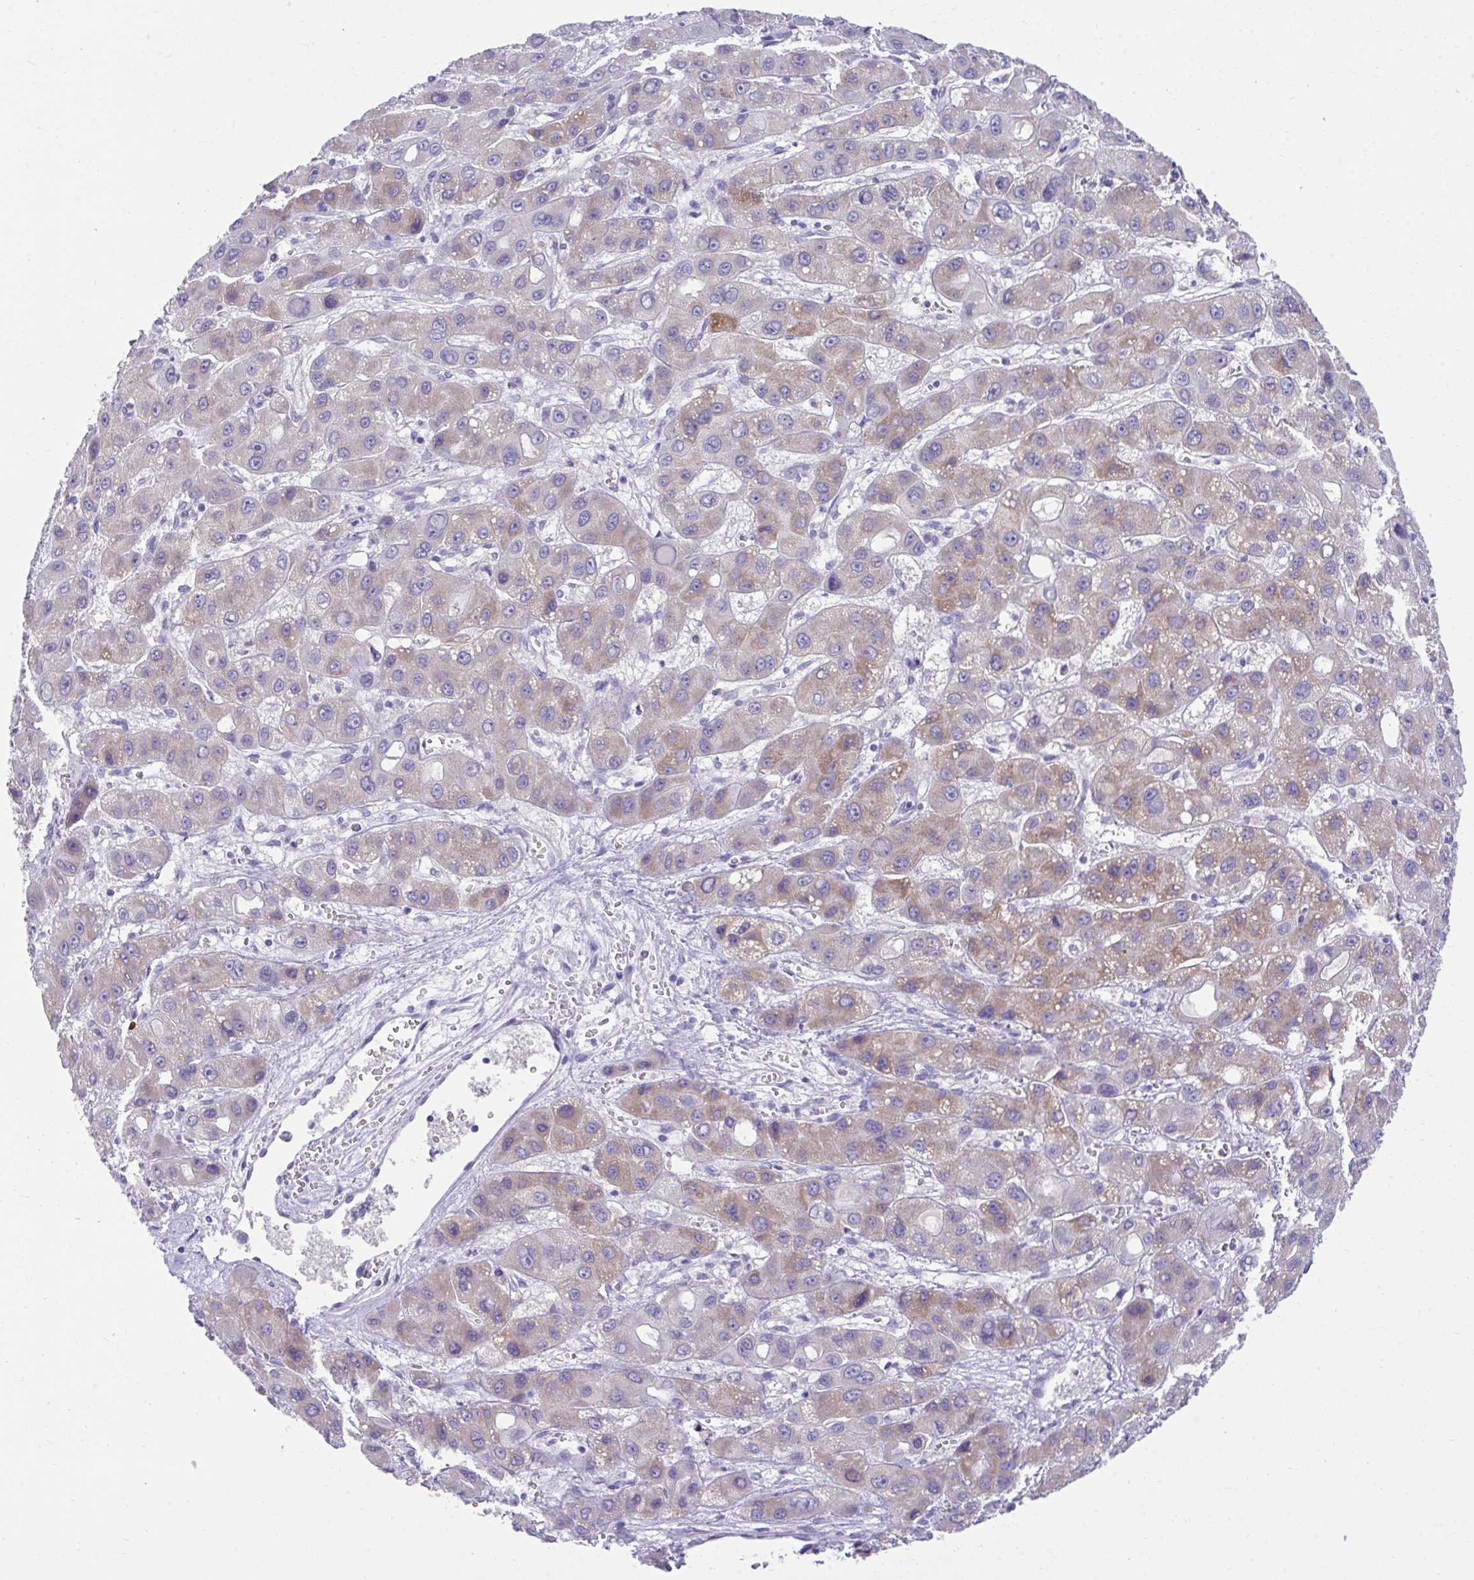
{"staining": {"intensity": "weak", "quantity": "25%-75%", "location": "cytoplasmic/membranous"}, "tissue": "liver cancer", "cell_type": "Tumor cells", "image_type": "cancer", "snomed": [{"axis": "morphology", "description": "Carcinoma, Hepatocellular, NOS"}, {"axis": "topography", "description": "Liver"}], "caption": "Liver cancer stained with a protein marker shows weak staining in tumor cells.", "gene": "PLEKHH1", "patient": {"sex": "male", "age": 55}}